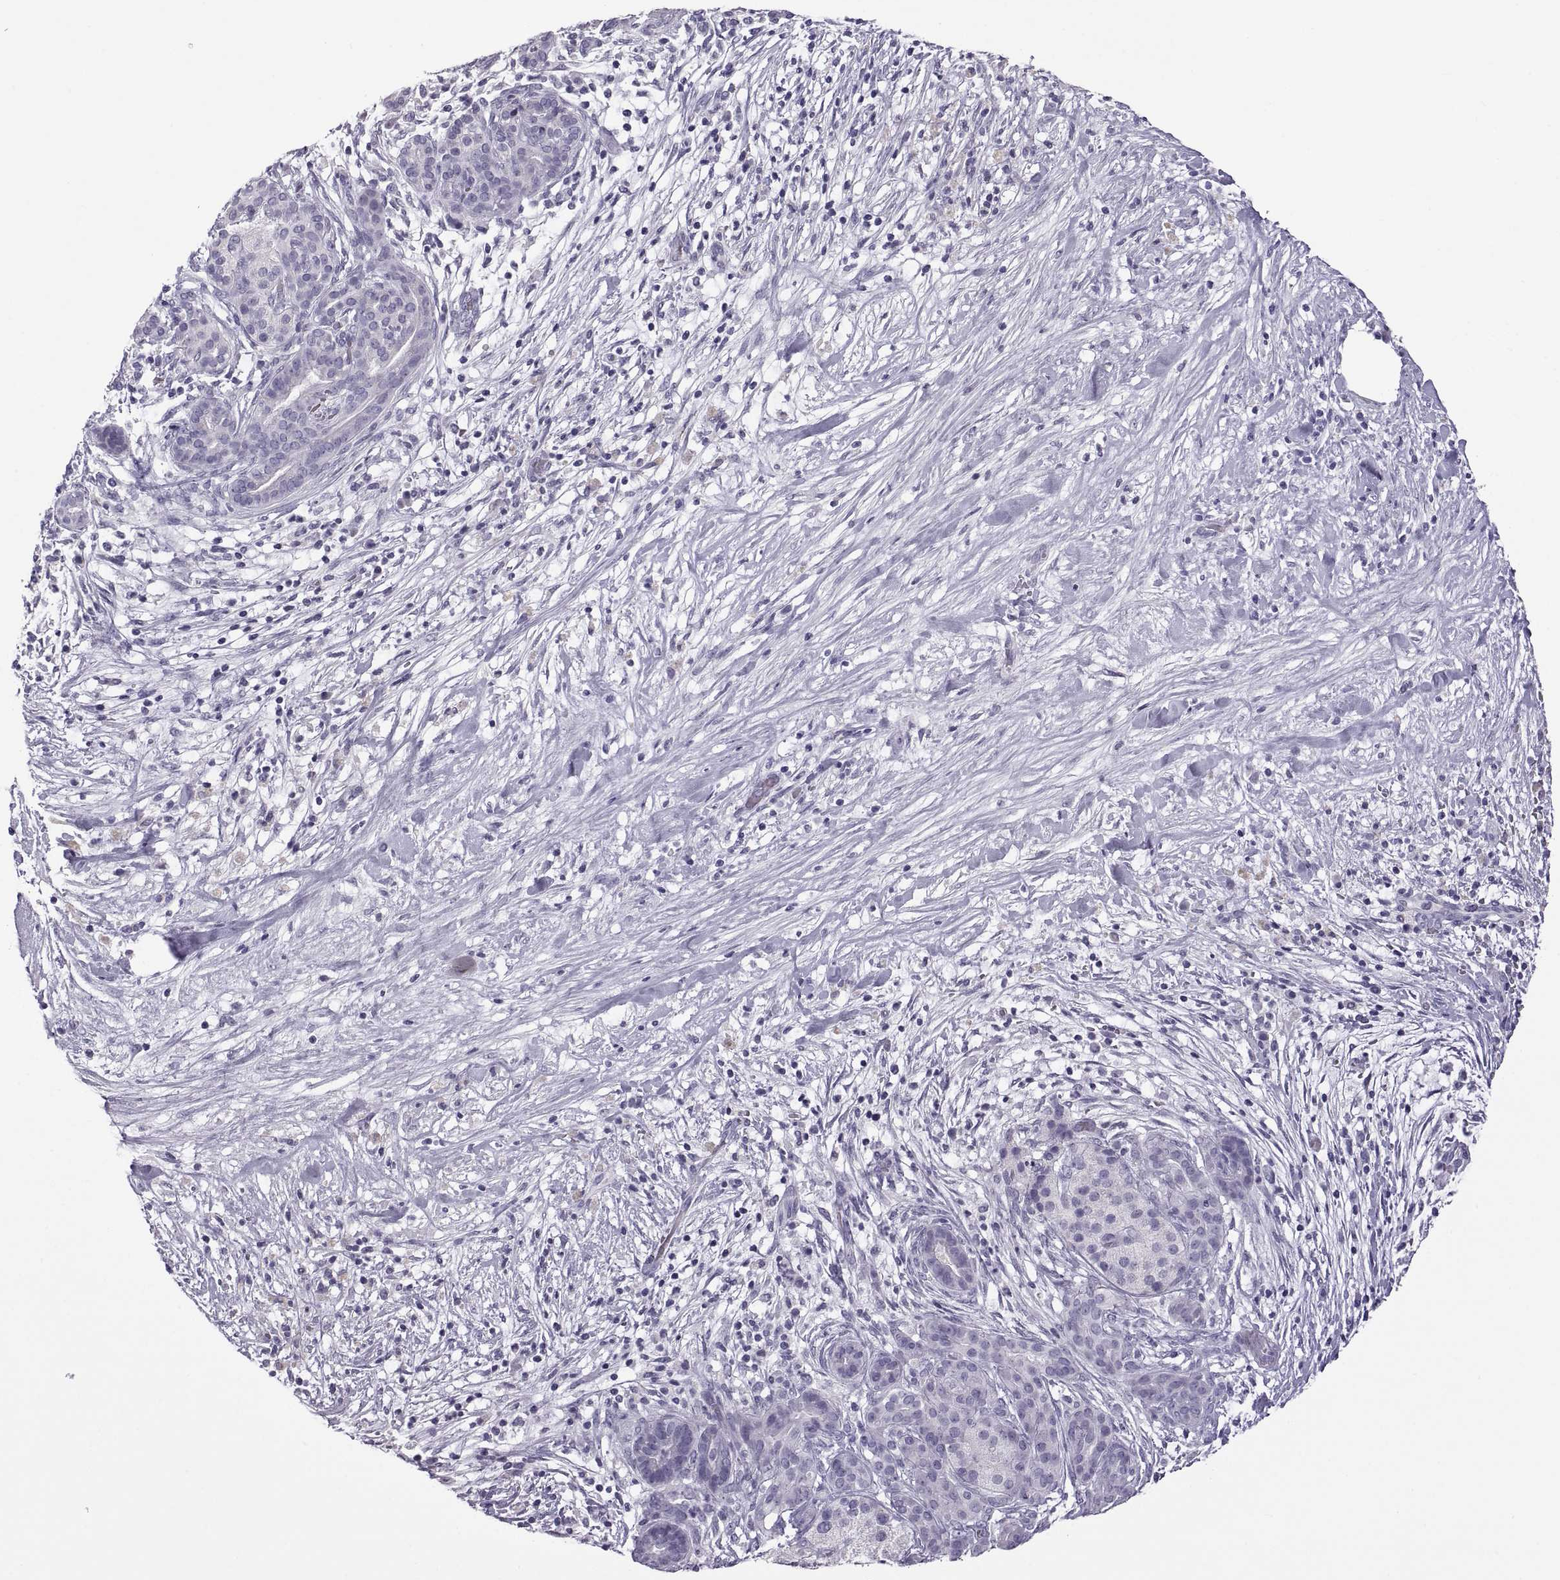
{"staining": {"intensity": "negative", "quantity": "none", "location": "none"}, "tissue": "pancreatic cancer", "cell_type": "Tumor cells", "image_type": "cancer", "snomed": [{"axis": "morphology", "description": "Adenocarcinoma, NOS"}, {"axis": "topography", "description": "Pancreas"}], "caption": "A high-resolution histopathology image shows immunohistochemistry staining of adenocarcinoma (pancreatic), which reveals no significant staining in tumor cells. Brightfield microscopy of immunohistochemistry (IHC) stained with DAB (brown) and hematoxylin (blue), captured at high magnification.", "gene": "RDM1", "patient": {"sex": "male", "age": 44}}